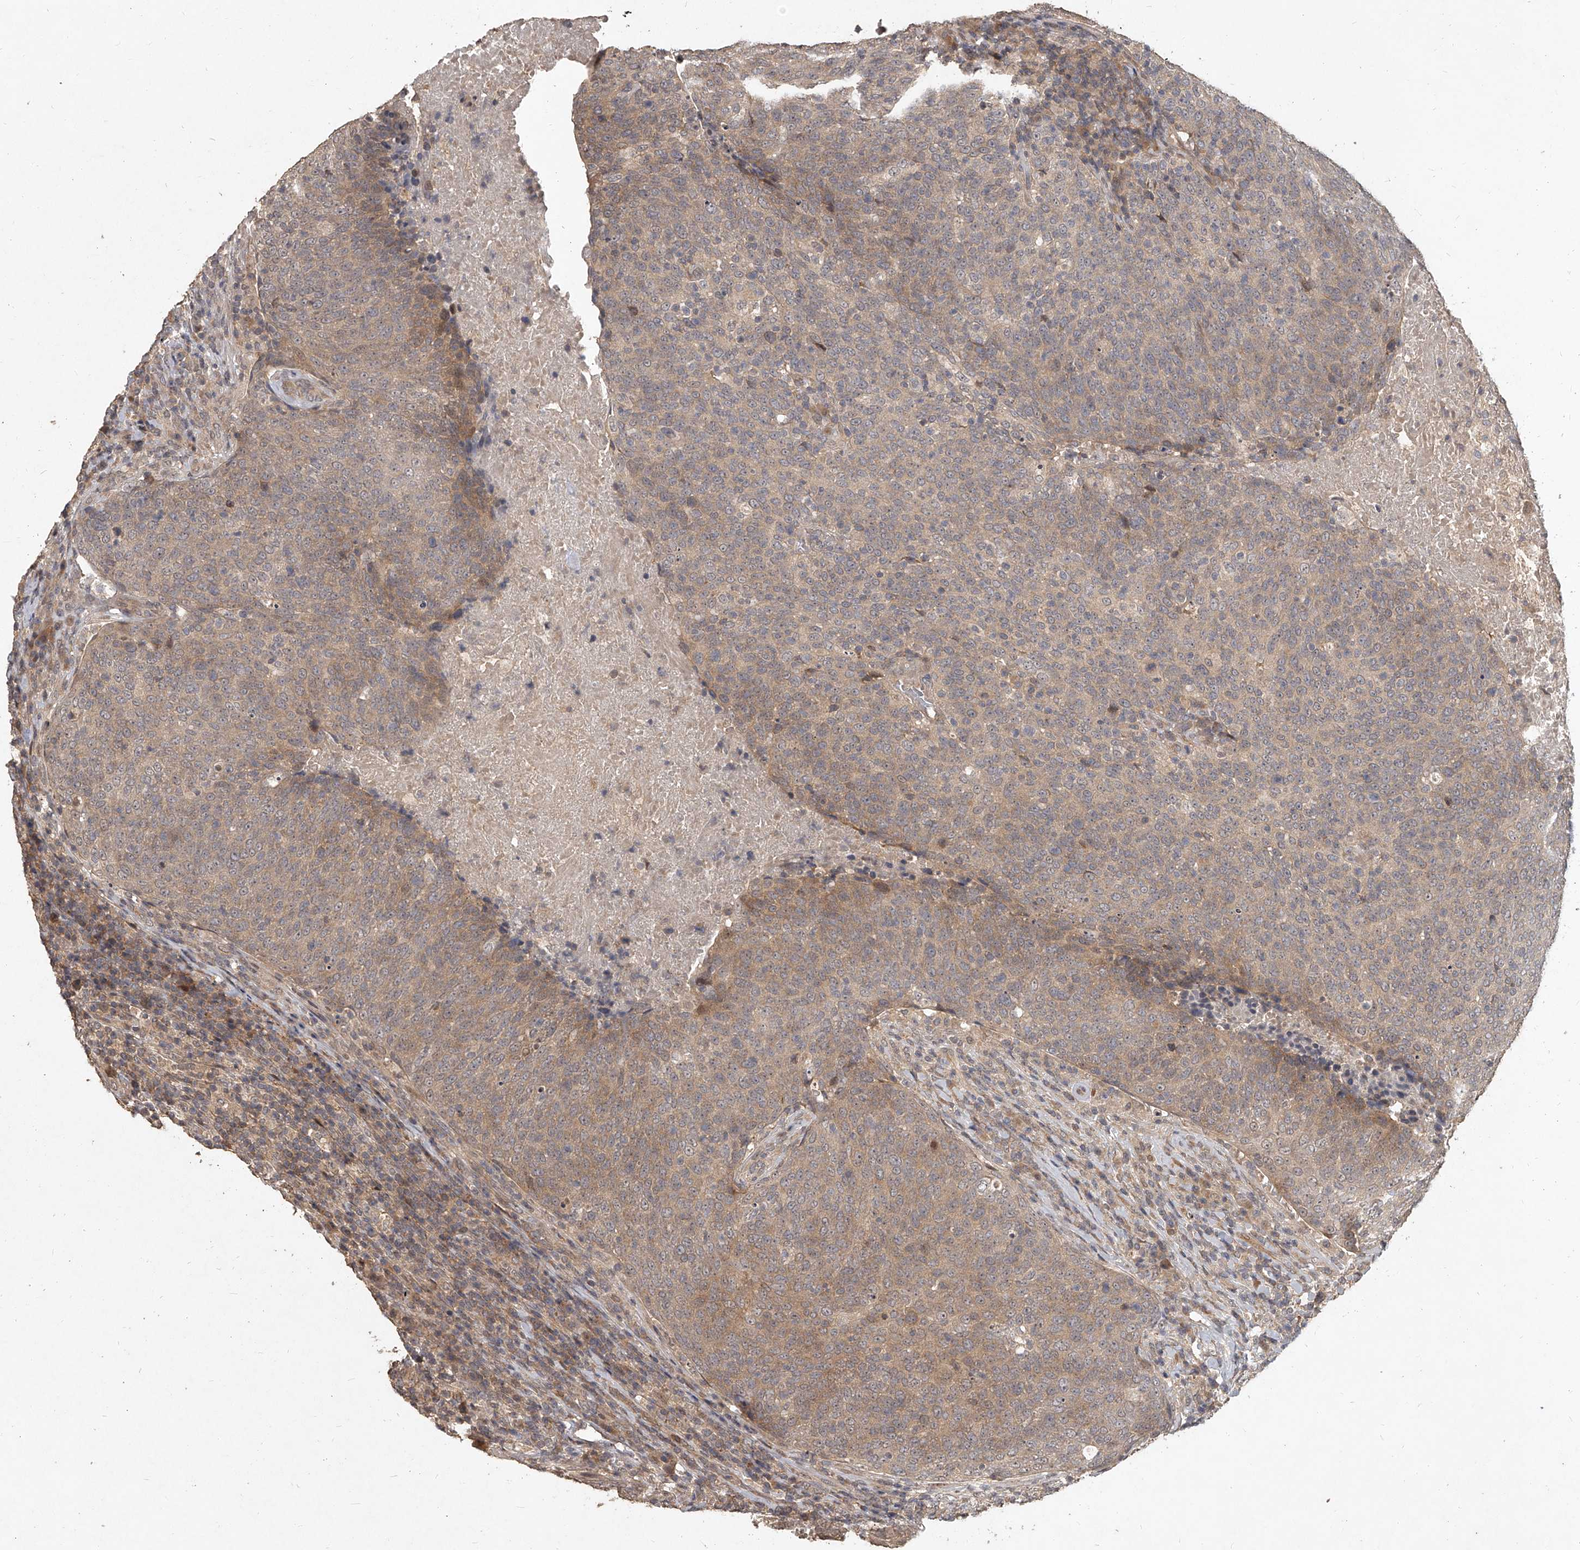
{"staining": {"intensity": "weak", "quantity": "25%-75%", "location": "cytoplasmic/membranous"}, "tissue": "head and neck cancer", "cell_type": "Tumor cells", "image_type": "cancer", "snomed": [{"axis": "morphology", "description": "Squamous cell carcinoma, NOS"}, {"axis": "morphology", "description": "Squamous cell carcinoma, metastatic, NOS"}, {"axis": "topography", "description": "Lymph node"}, {"axis": "topography", "description": "Head-Neck"}], "caption": "High-magnification brightfield microscopy of head and neck cancer (metastatic squamous cell carcinoma) stained with DAB (3,3'-diaminobenzidine) (brown) and counterstained with hematoxylin (blue). tumor cells exhibit weak cytoplasmic/membranous expression is seen in about25%-75% of cells.", "gene": "SLC37A1", "patient": {"sex": "male", "age": 62}}